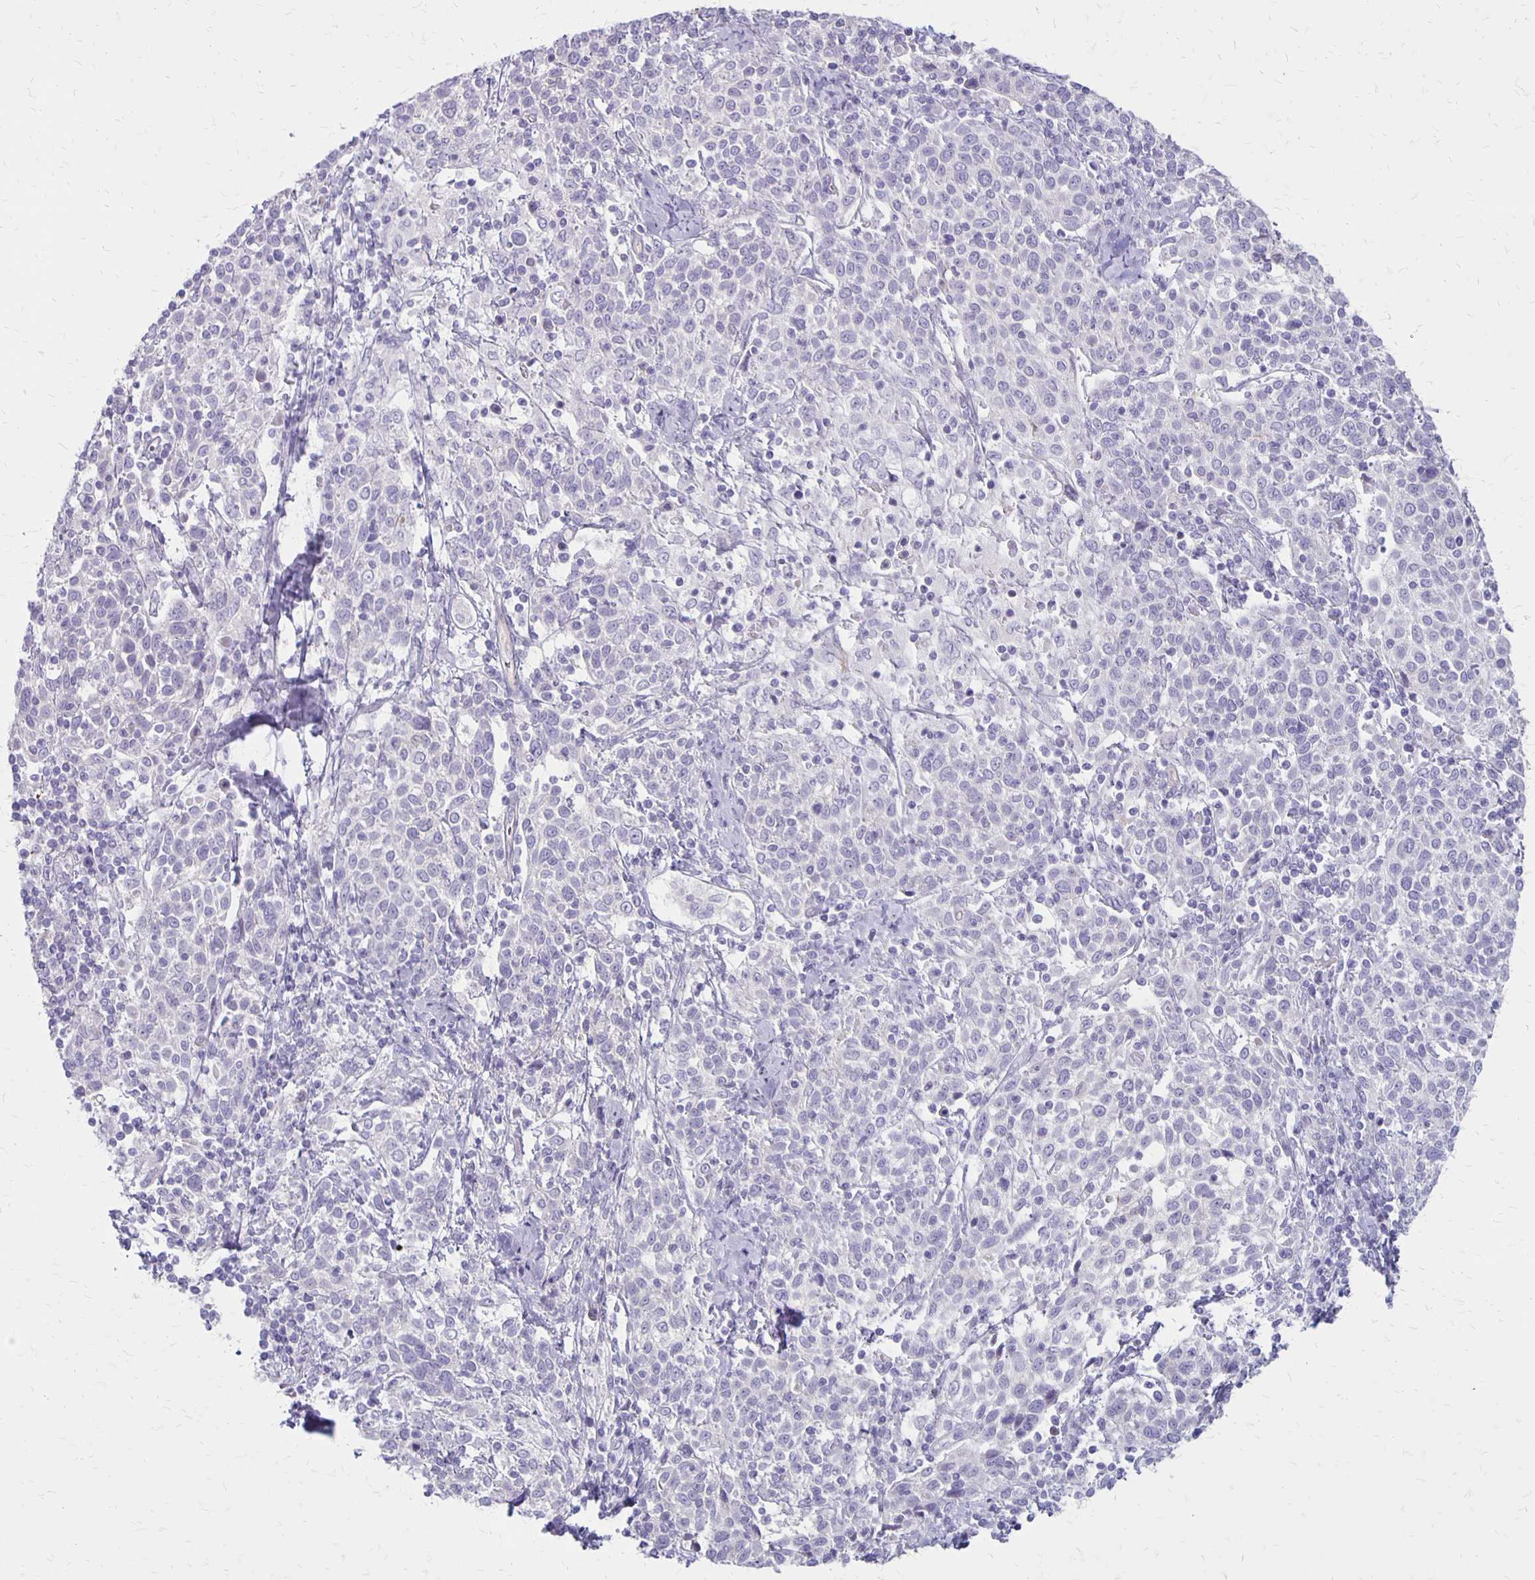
{"staining": {"intensity": "negative", "quantity": "none", "location": "none"}, "tissue": "cervical cancer", "cell_type": "Tumor cells", "image_type": "cancer", "snomed": [{"axis": "morphology", "description": "Squamous cell carcinoma, NOS"}, {"axis": "topography", "description": "Cervix"}], "caption": "Protein analysis of cervical cancer exhibits no significant positivity in tumor cells. (DAB (3,3'-diaminobenzidine) IHC visualized using brightfield microscopy, high magnification).", "gene": "HOMER1", "patient": {"sex": "female", "age": 61}}